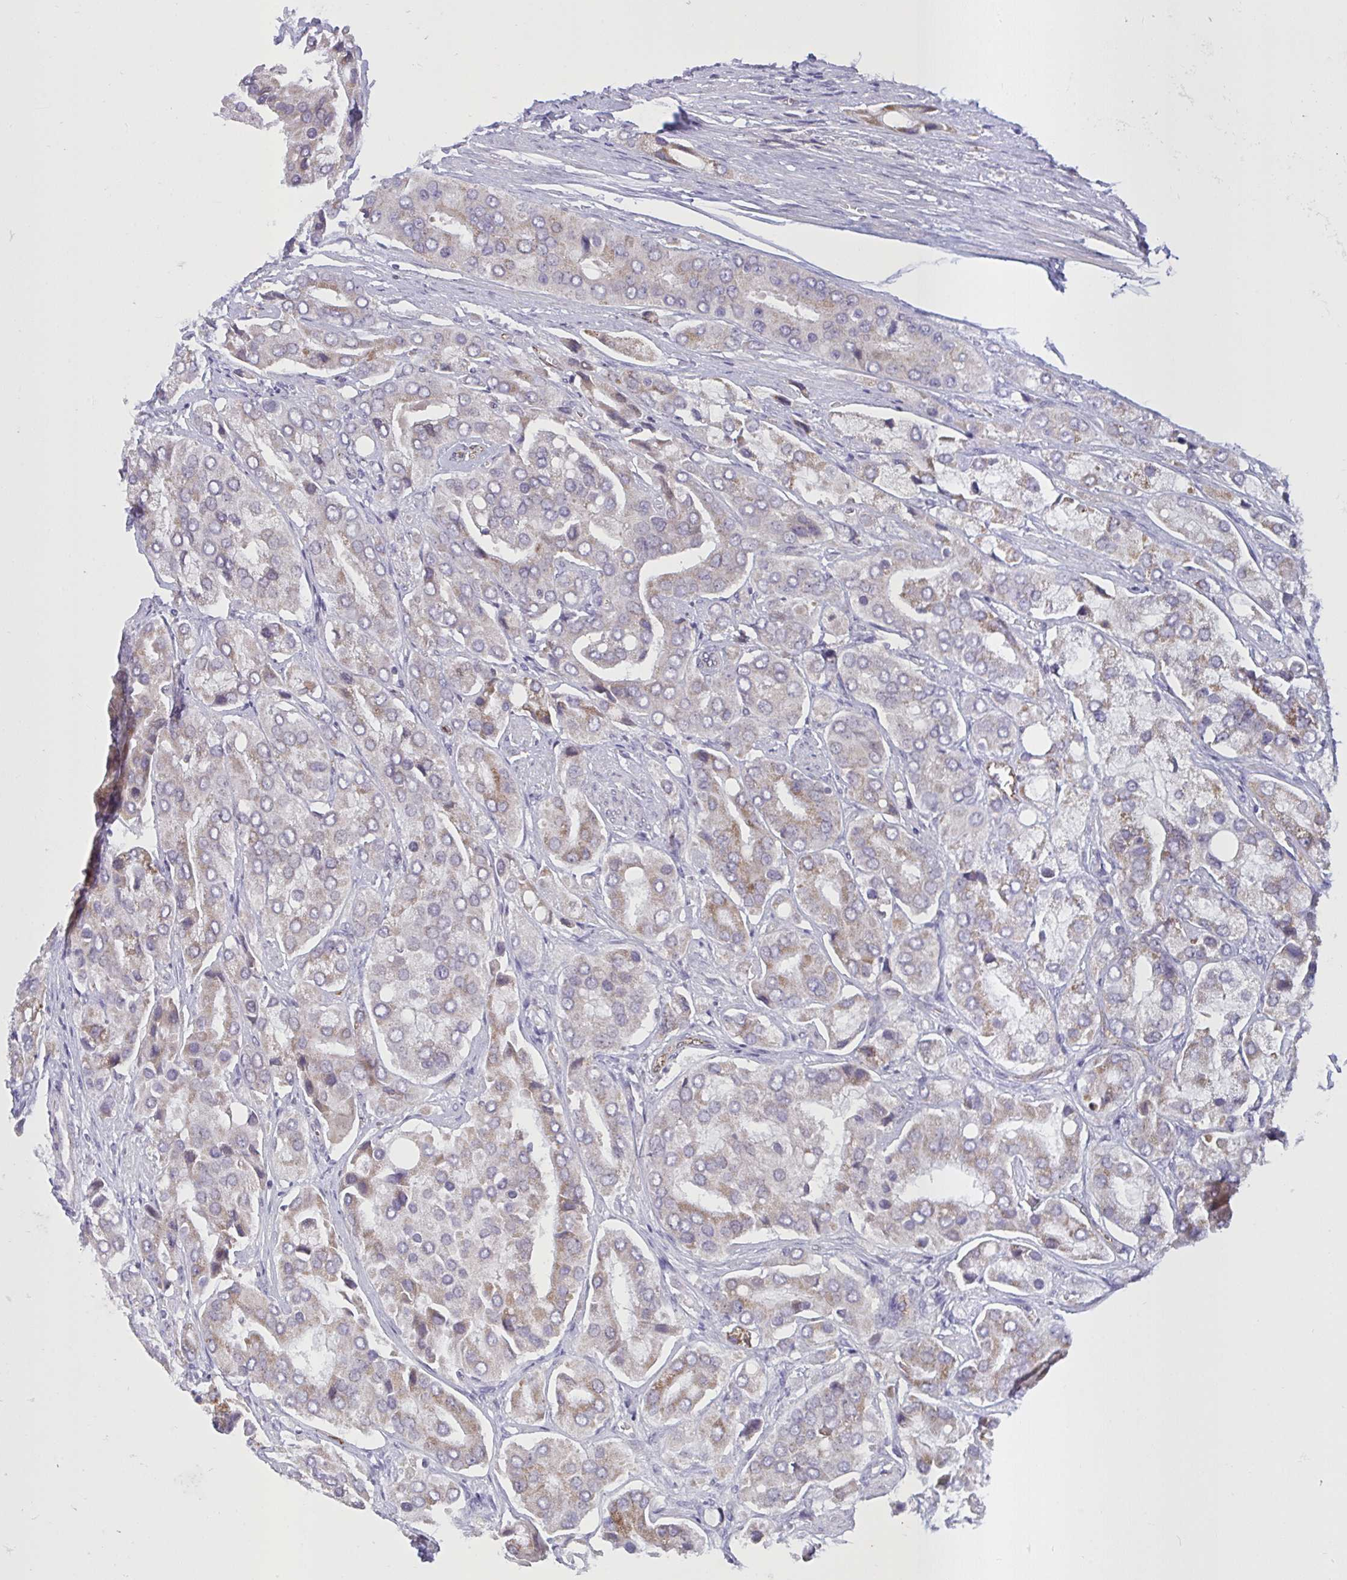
{"staining": {"intensity": "weak", "quantity": "25%-75%", "location": "cytoplasmic/membranous"}, "tissue": "prostate cancer", "cell_type": "Tumor cells", "image_type": "cancer", "snomed": [{"axis": "morphology", "description": "Adenocarcinoma, Low grade"}, {"axis": "topography", "description": "Prostate"}], "caption": "This histopathology image demonstrates prostate cancer stained with immunohistochemistry to label a protein in brown. The cytoplasmic/membranous of tumor cells show weak positivity for the protein. Nuclei are counter-stained blue.", "gene": "SEMA6B", "patient": {"sex": "male", "age": 69}}